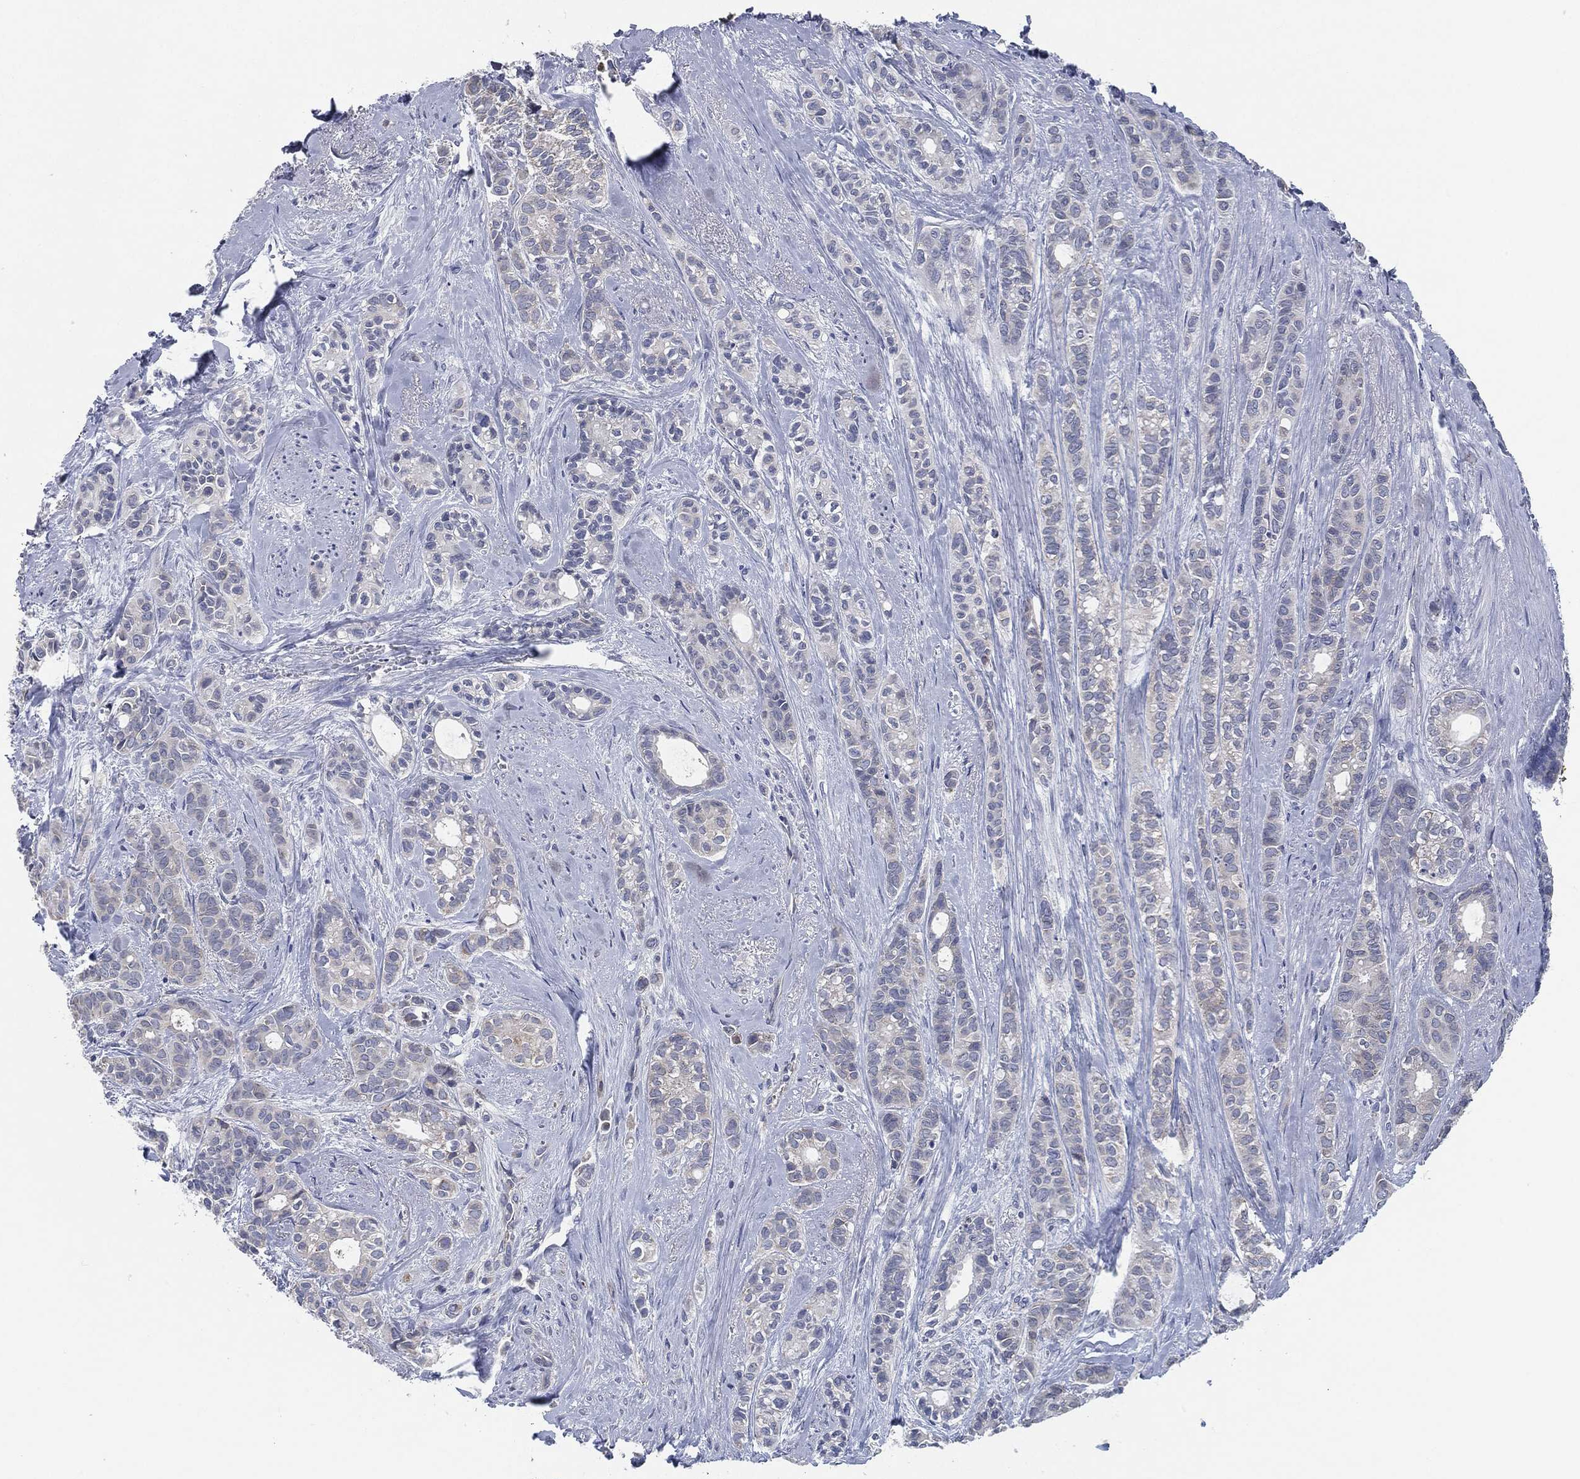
{"staining": {"intensity": "negative", "quantity": "none", "location": "none"}, "tissue": "breast cancer", "cell_type": "Tumor cells", "image_type": "cancer", "snomed": [{"axis": "morphology", "description": "Duct carcinoma"}, {"axis": "topography", "description": "Breast"}], "caption": "Image shows no protein staining in tumor cells of breast infiltrating ductal carcinoma tissue.", "gene": "SIGLEC9", "patient": {"sex": "female", "age": 71}}